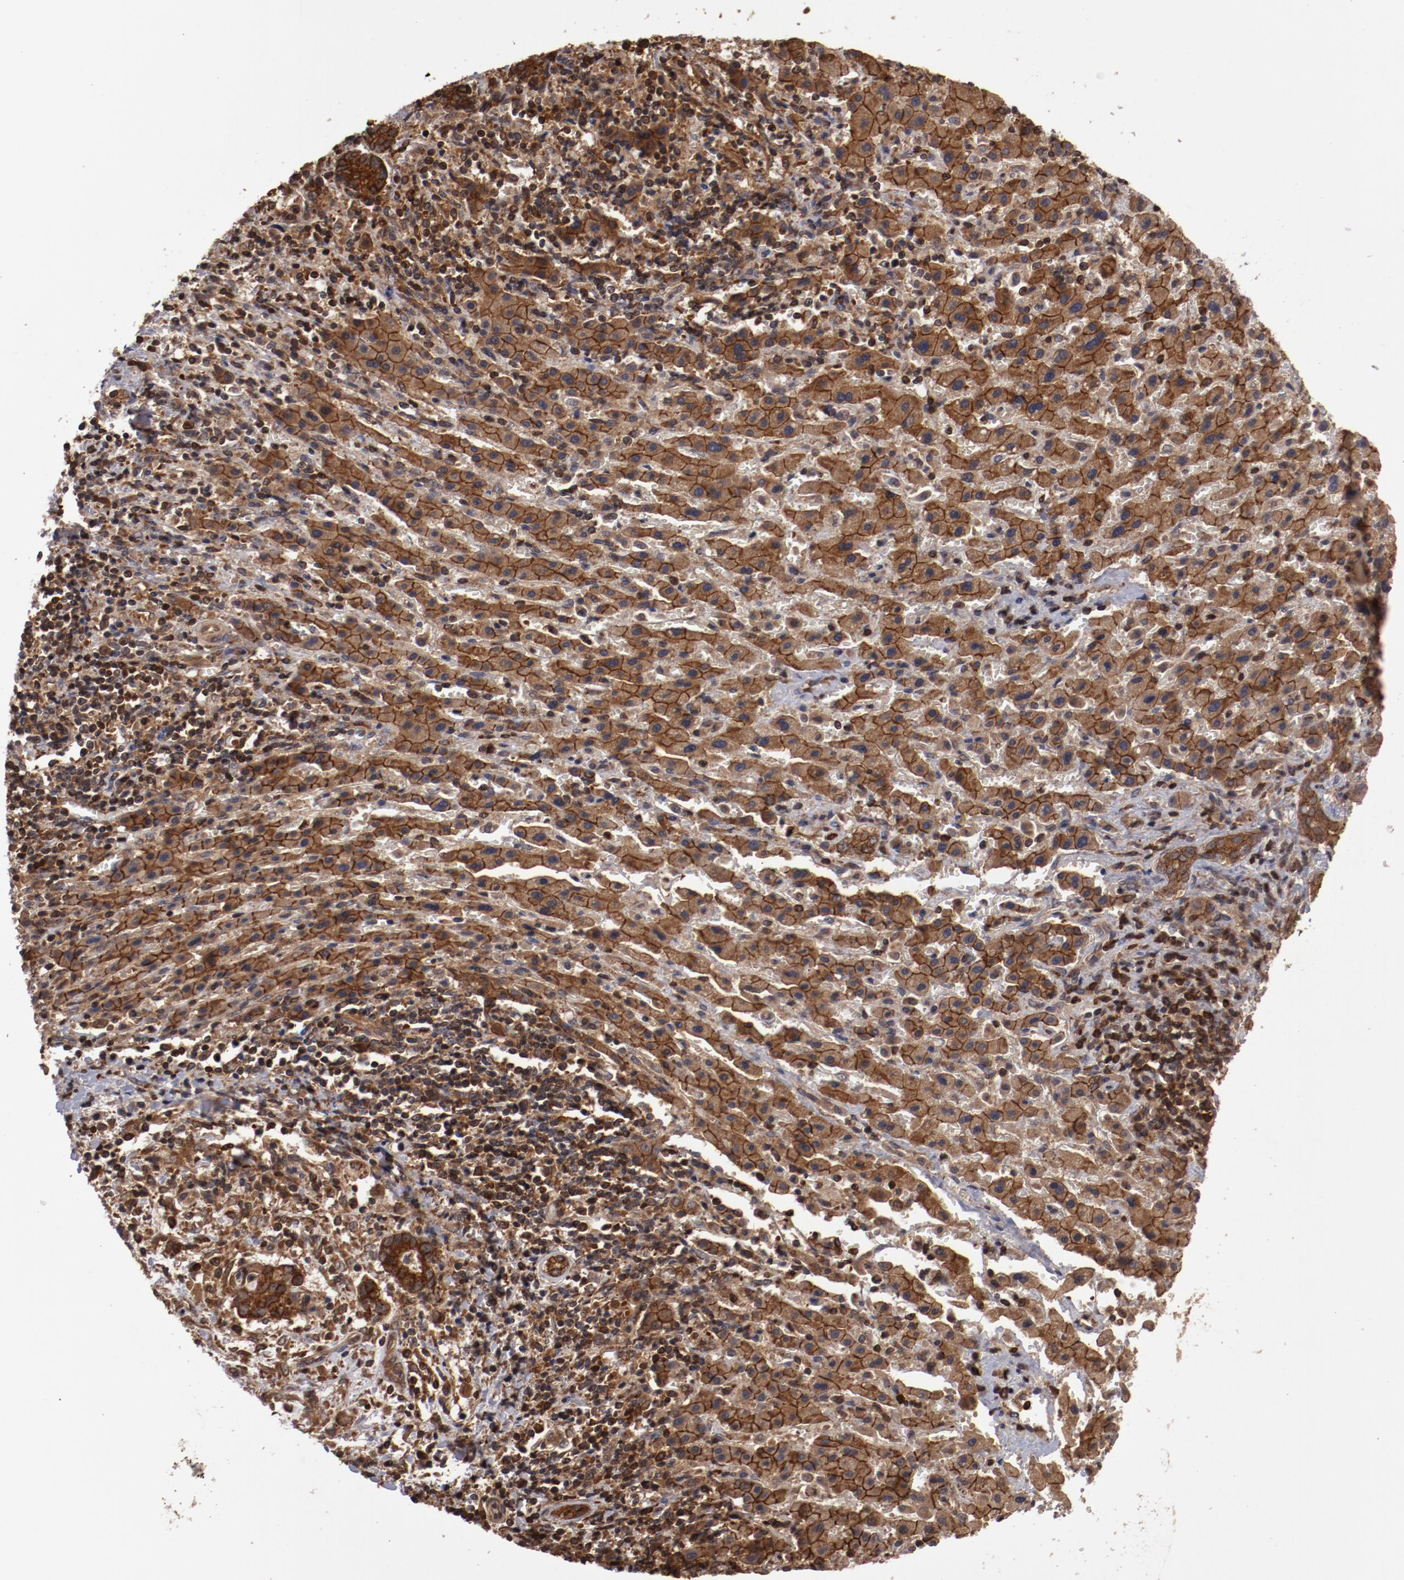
{"staining": {"intensity": "strong", "quantity": ">75%", "location": "cytoplasmic/membranous"}, "tissue": "liver cancer", "cell_type": "Tumor cells", "image_type": "cancer", "snomed": [{"axis": "morphology", "description": "Cholangiocarcinoma"}, {"axis": "topography", "description": "Liver"}], "caption": "A micrograph showing strong cytoplasmic/membranous expression in about >75% of tumor cells in cholangiocarcinoma (liver), as visualized by brown immunohistochemical staining.", "gene": "RPS6KA6", "patient": {"sex": "male", "age": 57}}